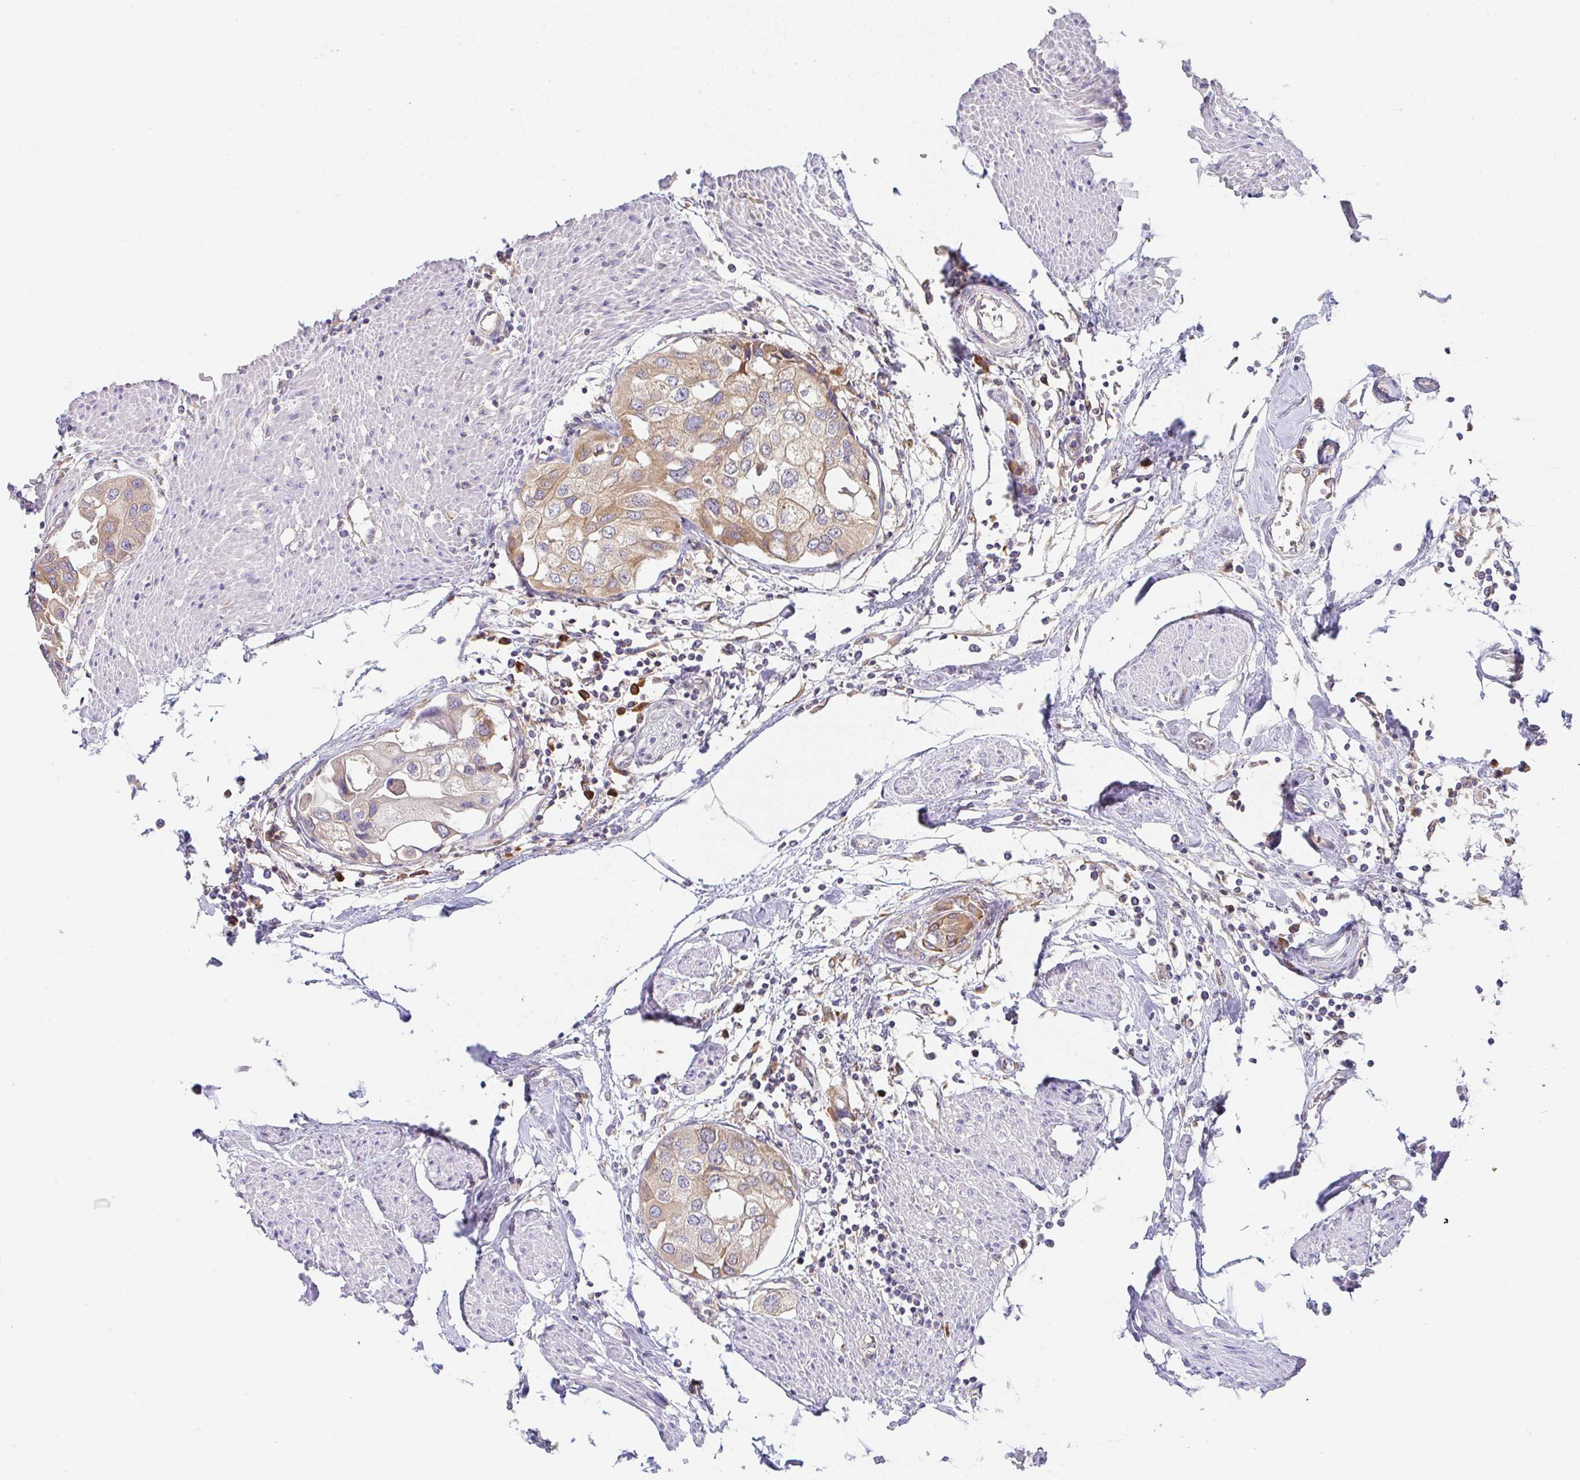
{"staining": {"intensity": "moderate", "quantity": ">75%", "location": "cytoplasmic/membranous"}, "tissue": "urothelial cancer", "cell_type": "Tumor cells", "image_type": "cancer", "snomed": [{"axis": "morphology", "description": "Urothelial carcinoma, High grade"}, {"axis": "topography", "description": "Urinary bladder"}], "caption": "An immunohistochemistry (IHC) image of neoplastic tissue is shown. Protein staining in brown shows moderate cytoplasmic/membranous positivity in urothelial cancer within tumor cells.", "gene": "DERL2", "patient": {"sex": "male", "age": 64}}